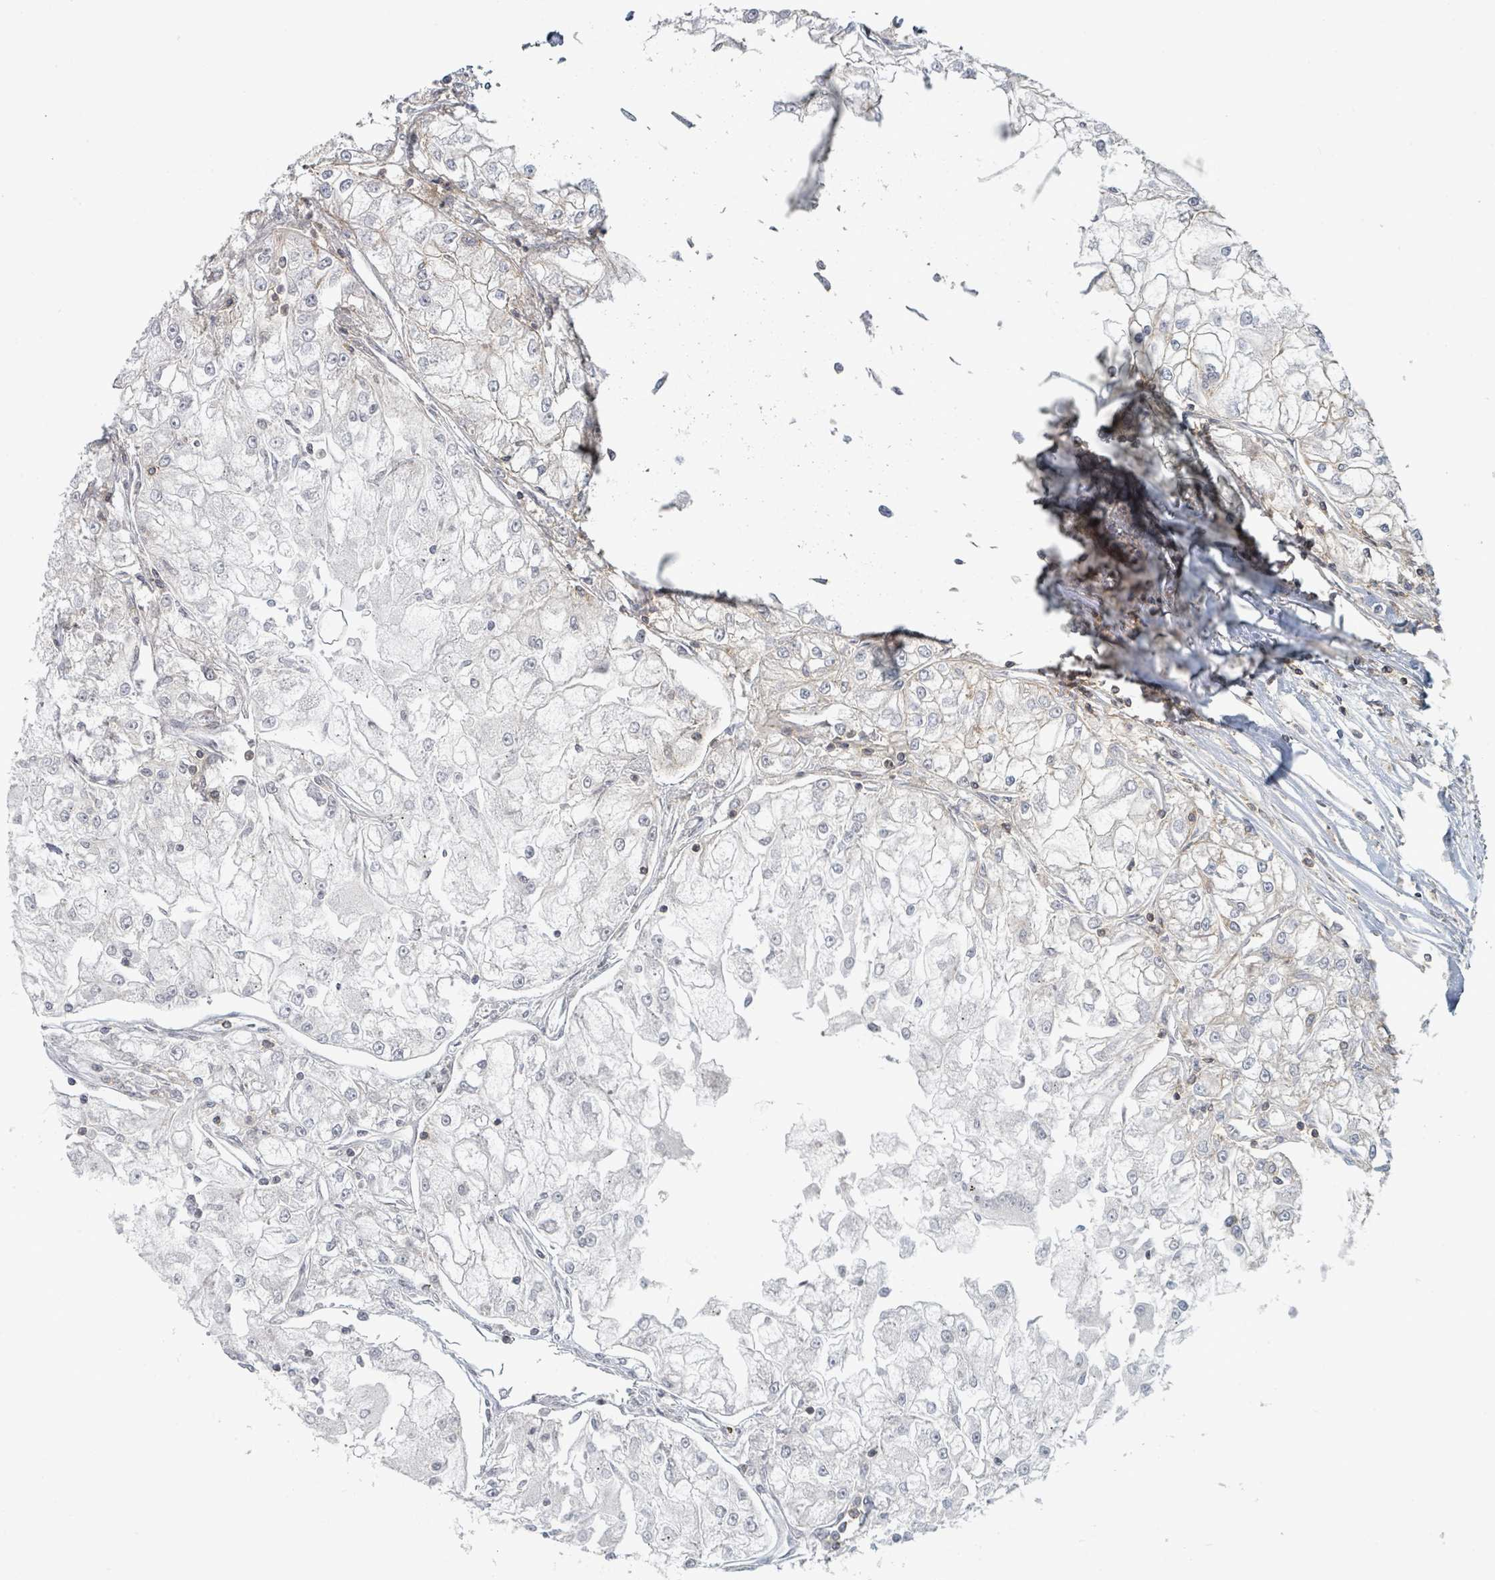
{"staining": {"intensity": "negative", "quantity": "none", "location": "none"}, "tissue": "renal cancer", "cell_type": "Tumor cells", "image_type": "cancer", "snomed": [{"axis": "morphology", "description": "Adenocarcinoma, NOS"}, {"axis": "topography", "description": "Kidney"}], "caption": "Immunohistochemistry (IHC) photomicrograph of adenocarcinoma (renal) stained for a protein (brown), which displays no positivity in tumor cells.", "gene": "TNFRSF14", "patient": {"sex": "female", "age": 72}}